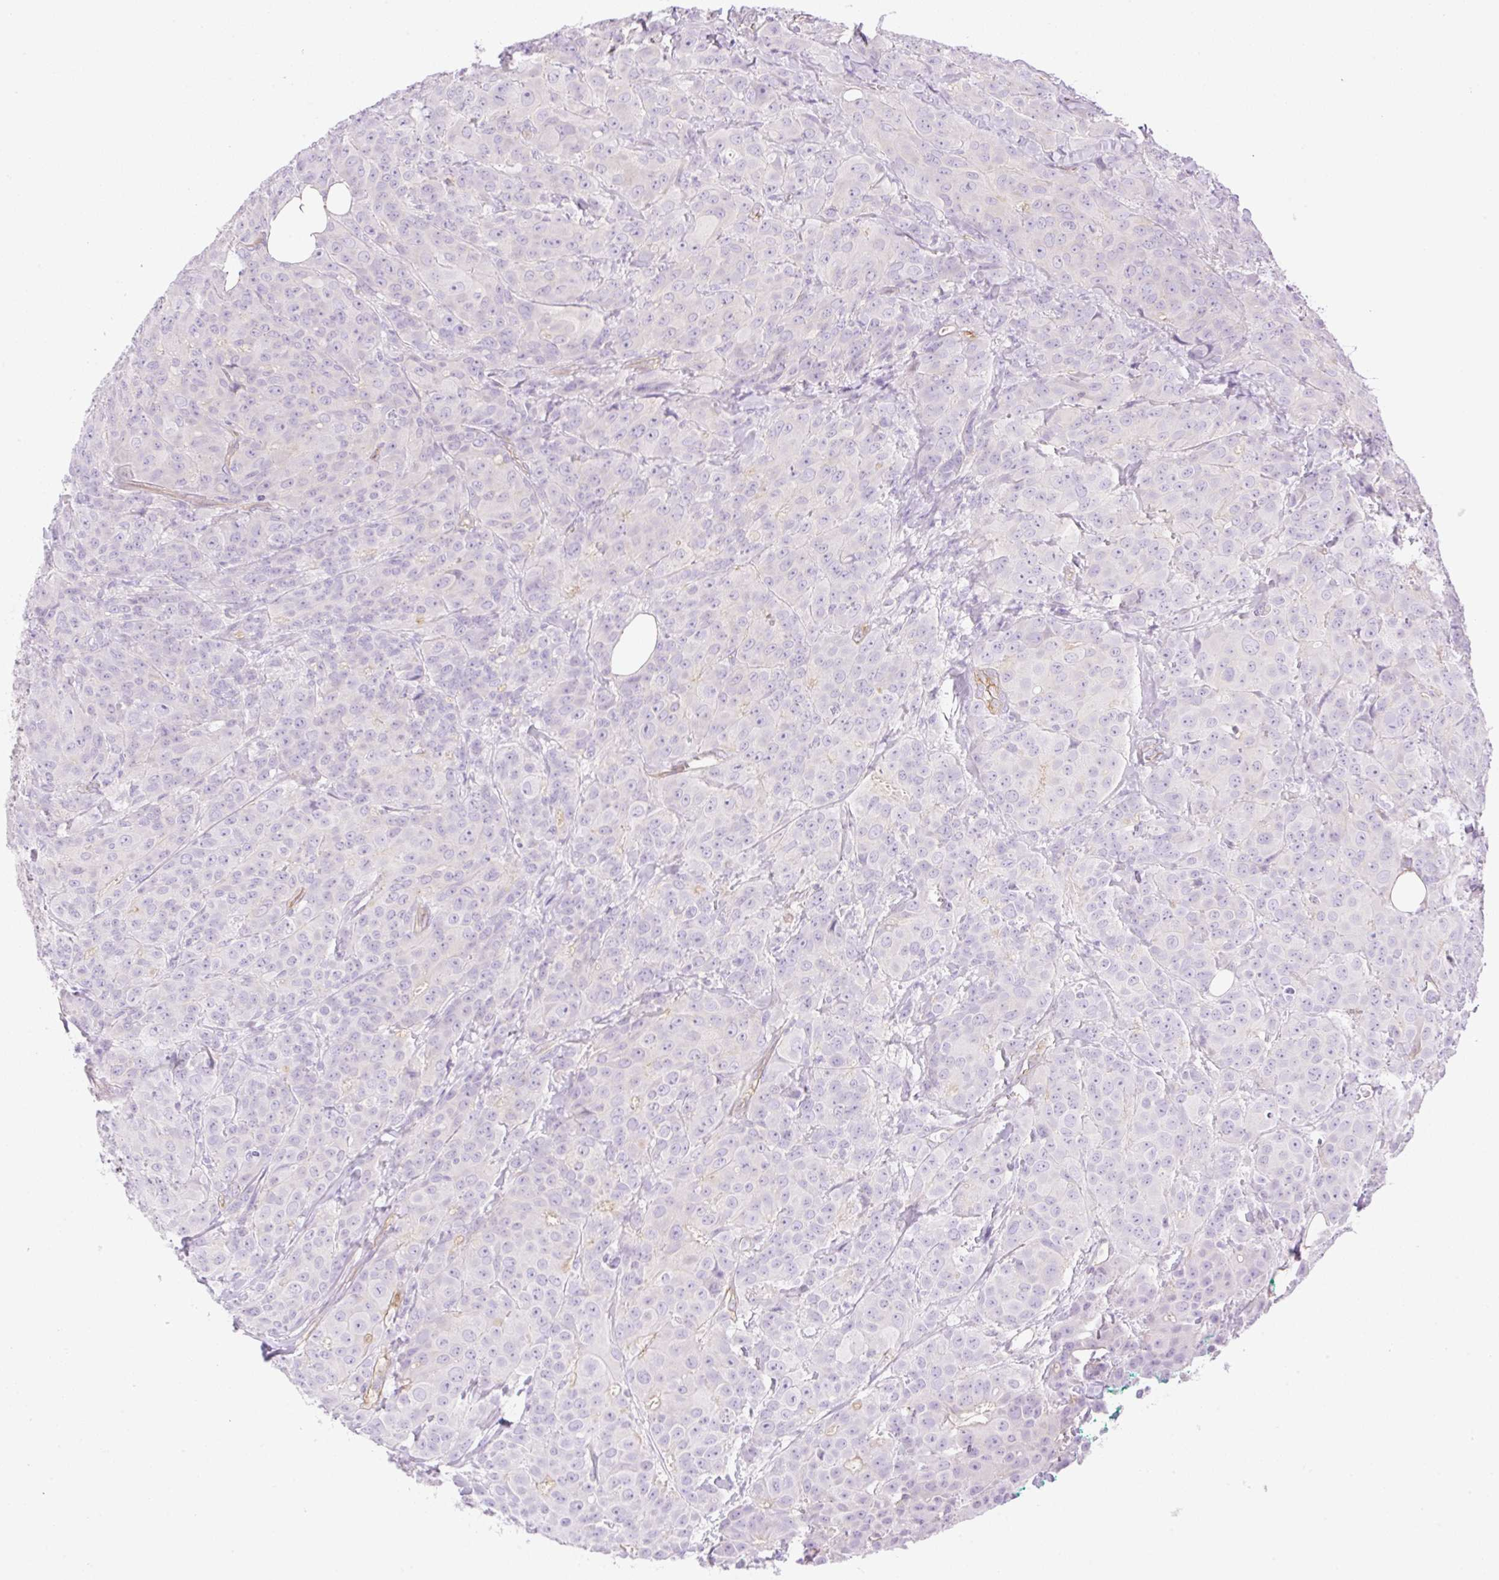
{"staining": {"intensity": "negative", "quantity": "none", "location": "none"}, "tissue": "breast cancer", "cell_type": "Tumor cells", "image_type": "cancer", "snomed": [{"axis": "morphology", "description": "Normal tissue, NOS"}, {"axis": "morphology", "description": "Duct carcinoma"}, {"axis": "topography", "description": "Breast"}], "caption": "Tumor cells are negative for brown protein staining in breast invasive ductal carcinoma.", "gene": "EHD3", "patient": {"sex": "female", "age": 43}}